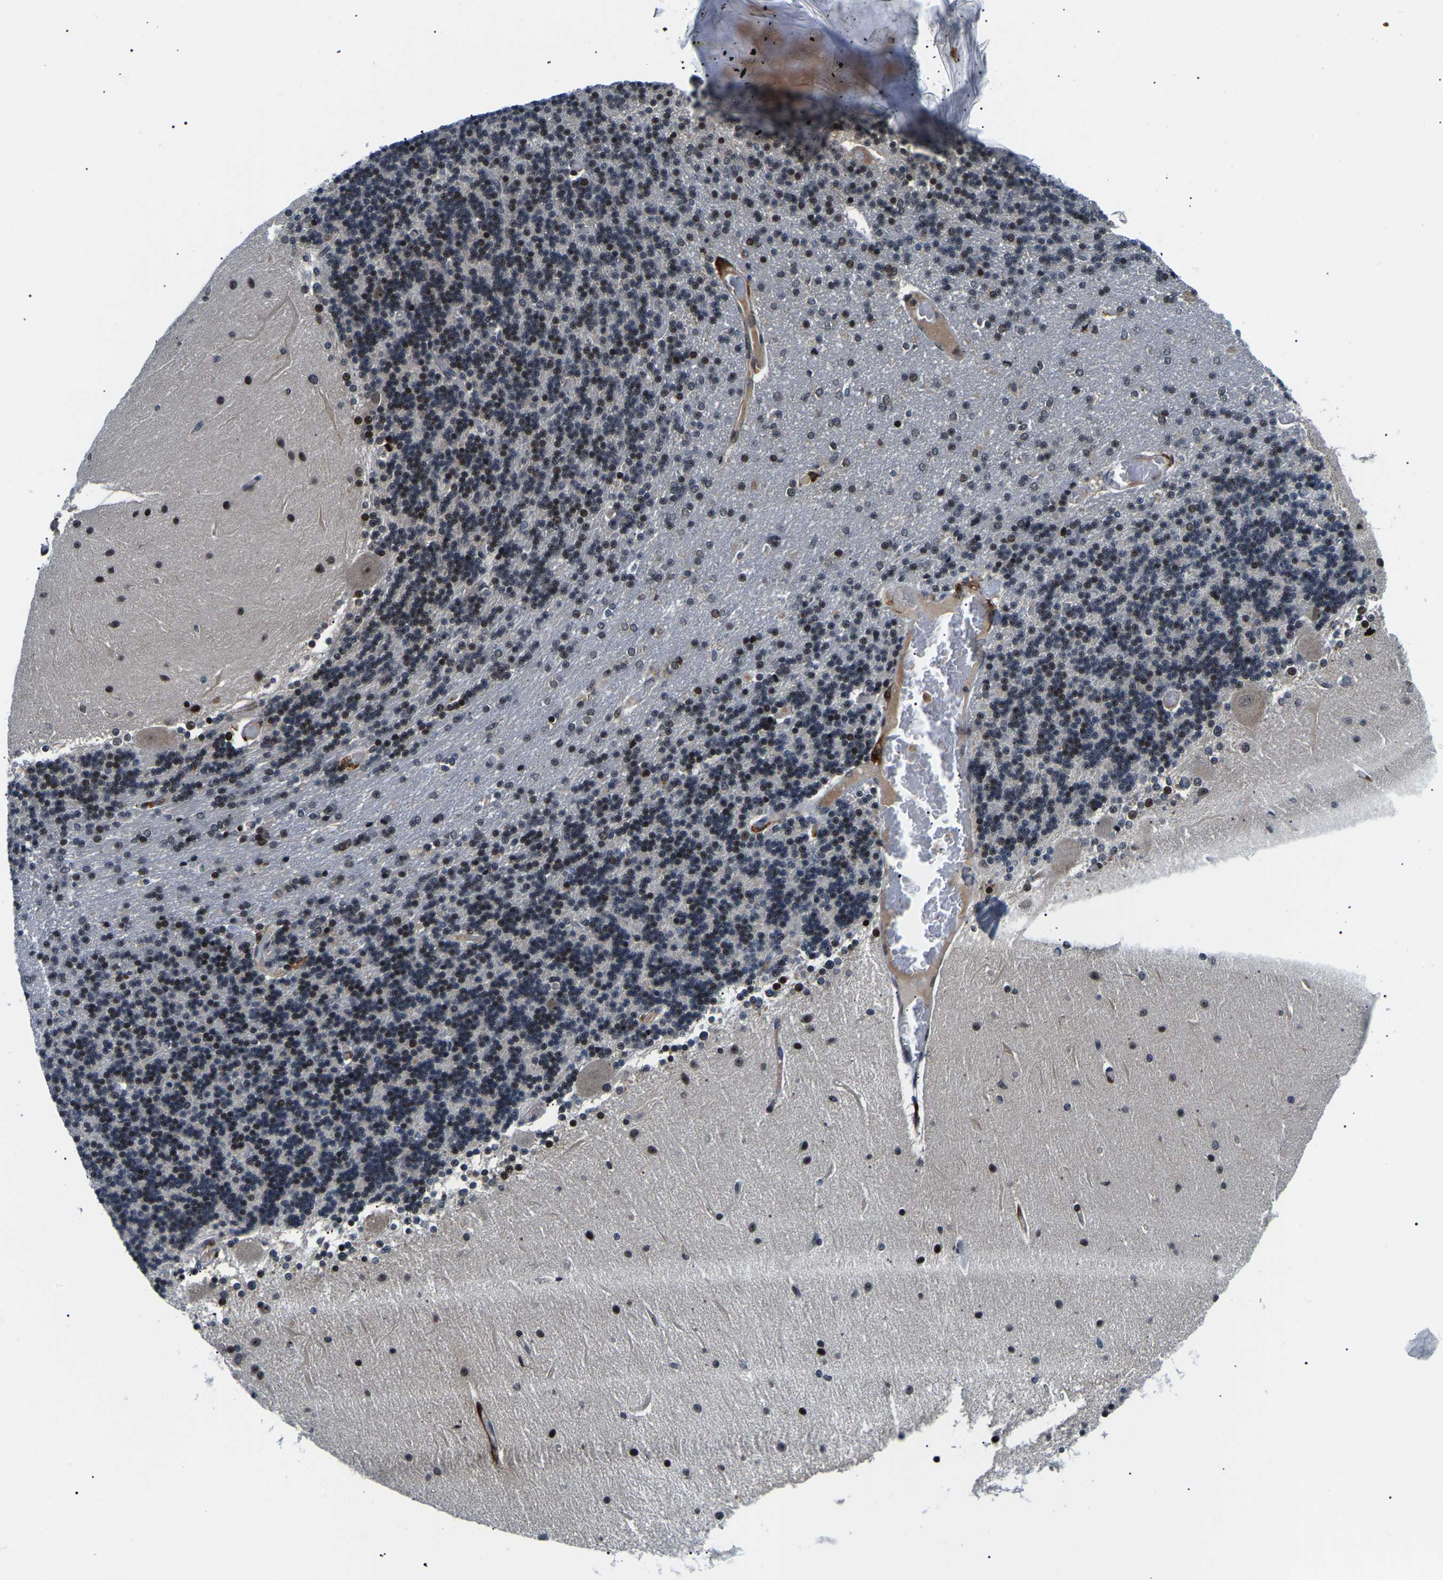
{"staining": {"intensity": "strong", "quantity": "<25%", "location": "nuclear"}, "tissue": "cerebellum", "cell_type": "Cells in granular layer", "image_type": "normal", "snomed": [{"axis": "morphology", "description": "Normal tissue, NOS"}, {"axis": "topography", "description": "Cerebellum"}], "caption": "Cells in granular layer demonstrate strong nuclear staining in approximately <25% of cells in normal cerebellum.", "gene": "RRP1B", "patient": {"sex": "female", "age": 54}}